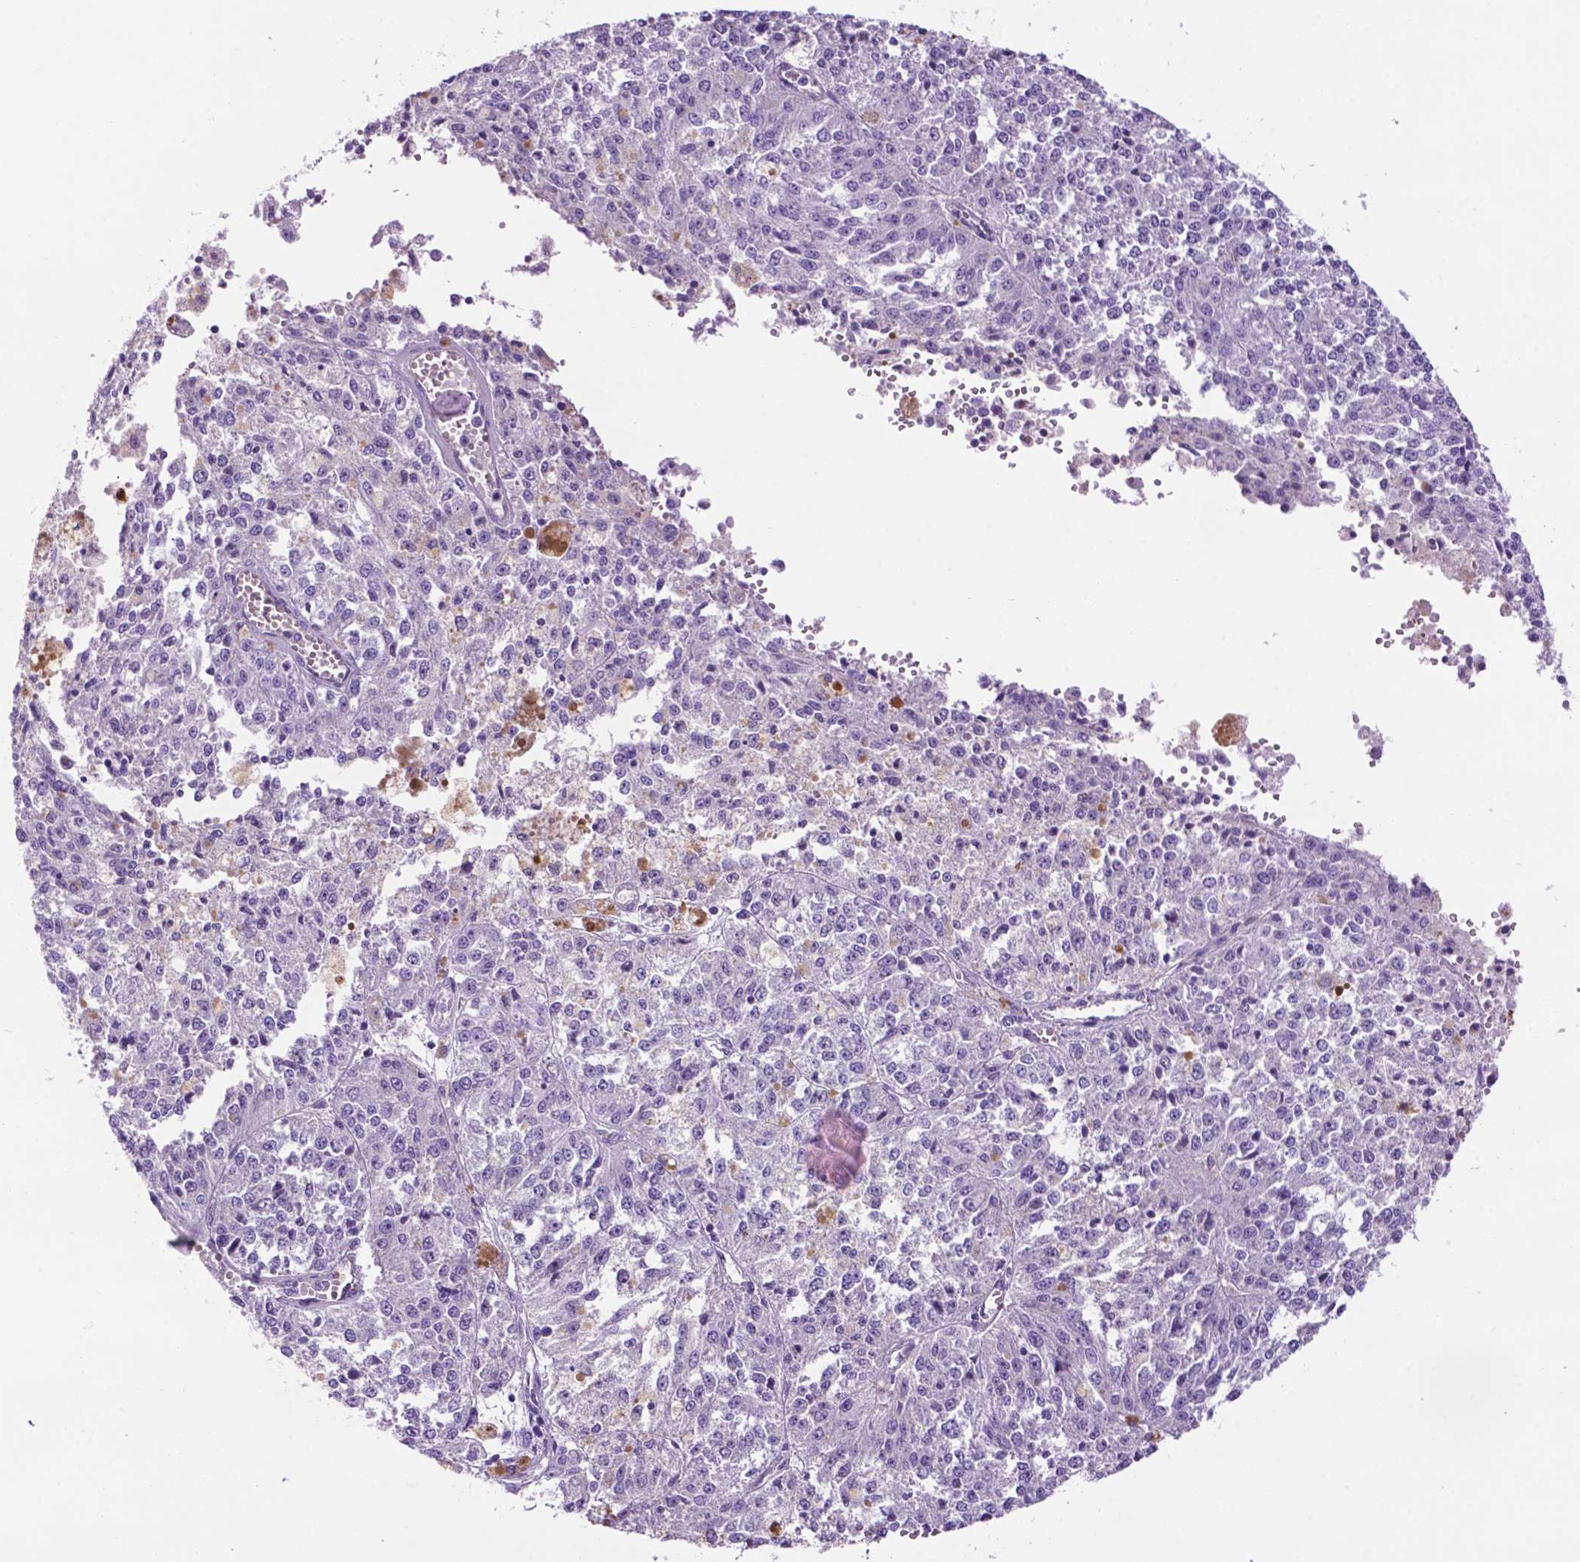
{"staining": {"intensity": "negative", "quantity": "none", "location": "none"}, "tissue": "melanoma", "cell_type": "Tumor cells", "image_type": "cancer", "snomed": [{"axis": "morphology", "description": "Malignant melanoma, Metastatic site"}, {"axis": "topography", "description": "Lymph node"}], "caption": "IHC histopathology image of neoplastic tissue: human melanoma stained with DAB displays no significant protein expression in tumor cells.", "gene": "PHYHIP", "patient": {"sex": "female", "age": 64}}